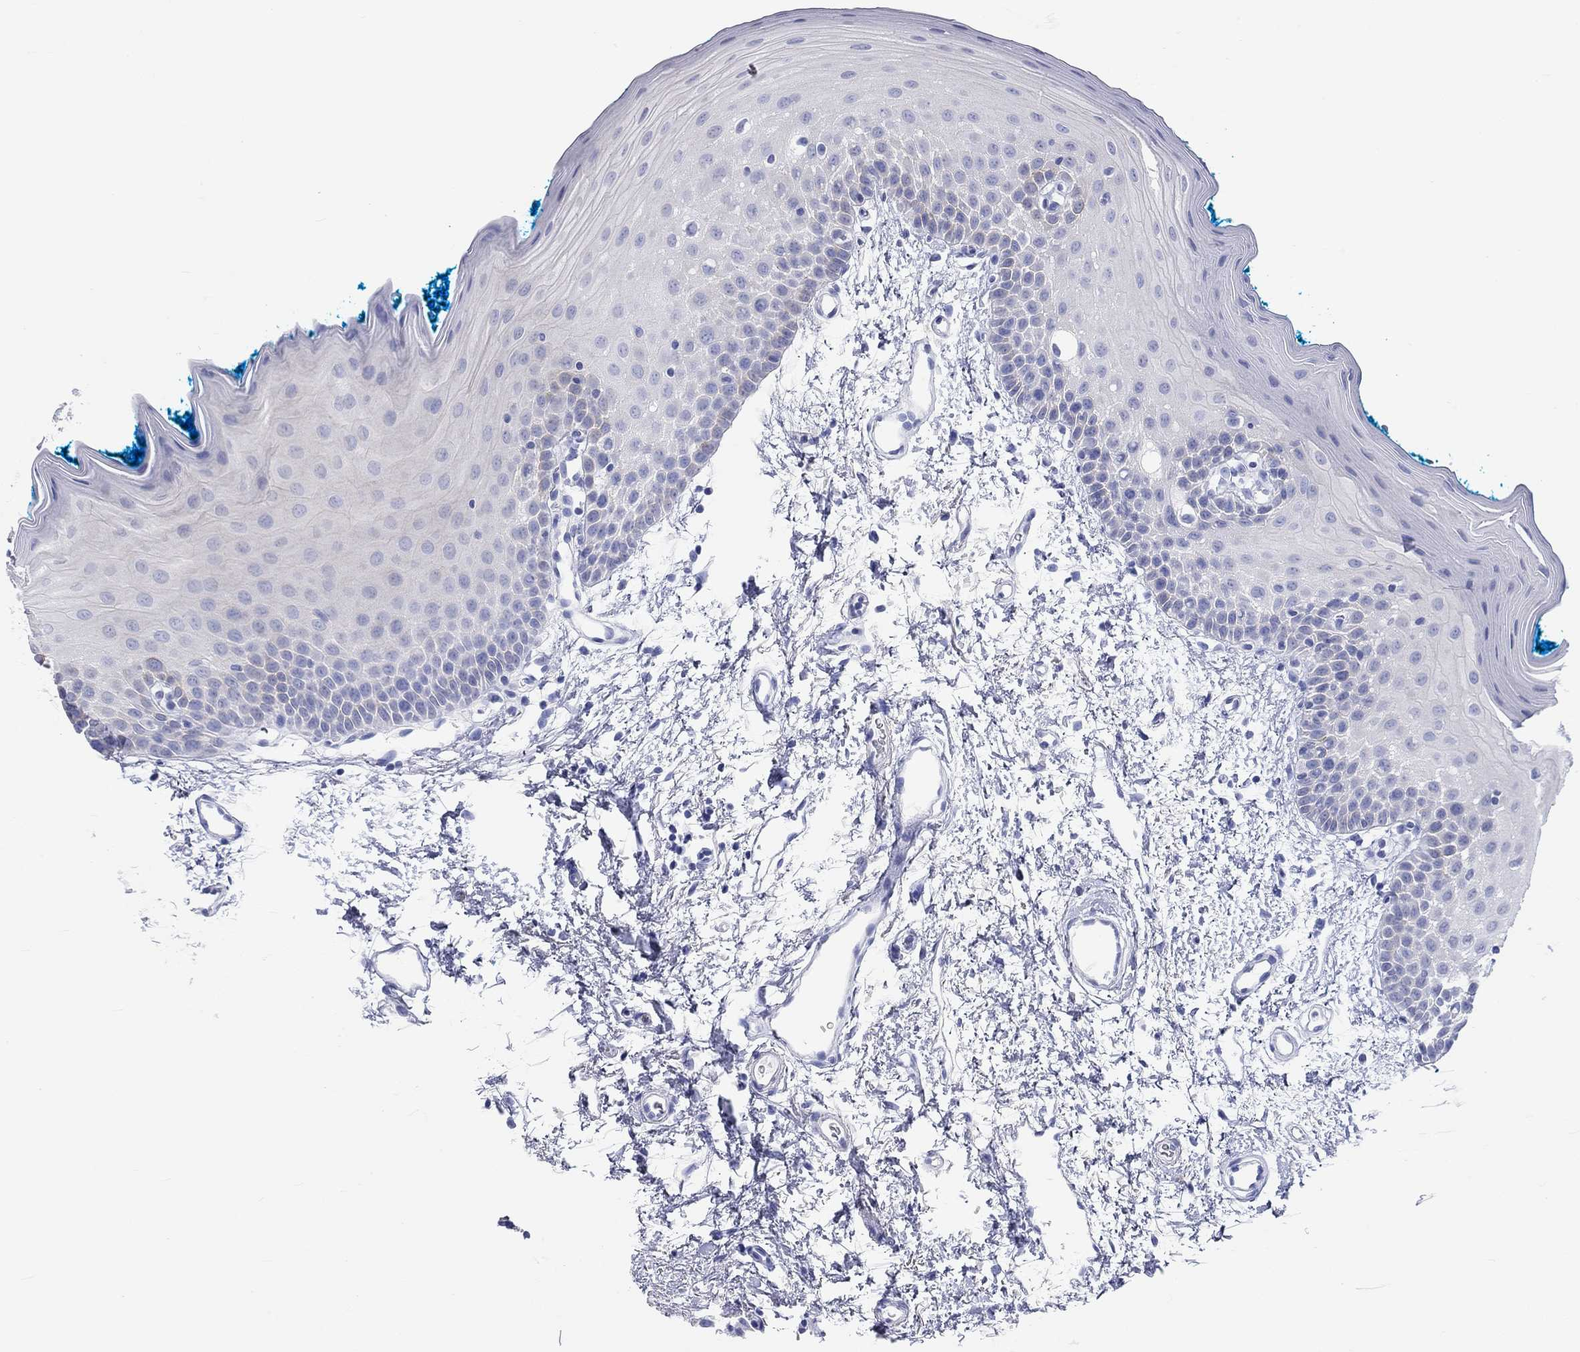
{"staining": {"intensity": "negative", "quantity": "none", "location": "none"}, "tissue": "oral mucosa", "cell_type": "Squamous epithelial cells", "image_type": "normal", "snomed": [{"axis": "morphology", "description": "Normal tissue, NOS"}, {"axis": "morphology", "description": "Squamous cell carcinoma, NOS"}, {"axis": "topography", "description": "Oral tissue"}, {"axis": "topography", "description": "Head-Neck"}], "caption": "A high-resolution photomicrograph shows immunohistochemistry (IHC) staining of normal oral mucosa, which demonstrates no significant staining in squamous epithelial cells.", "gene": "SPATA9", "patient": {"sex": "female", "age": 75}}